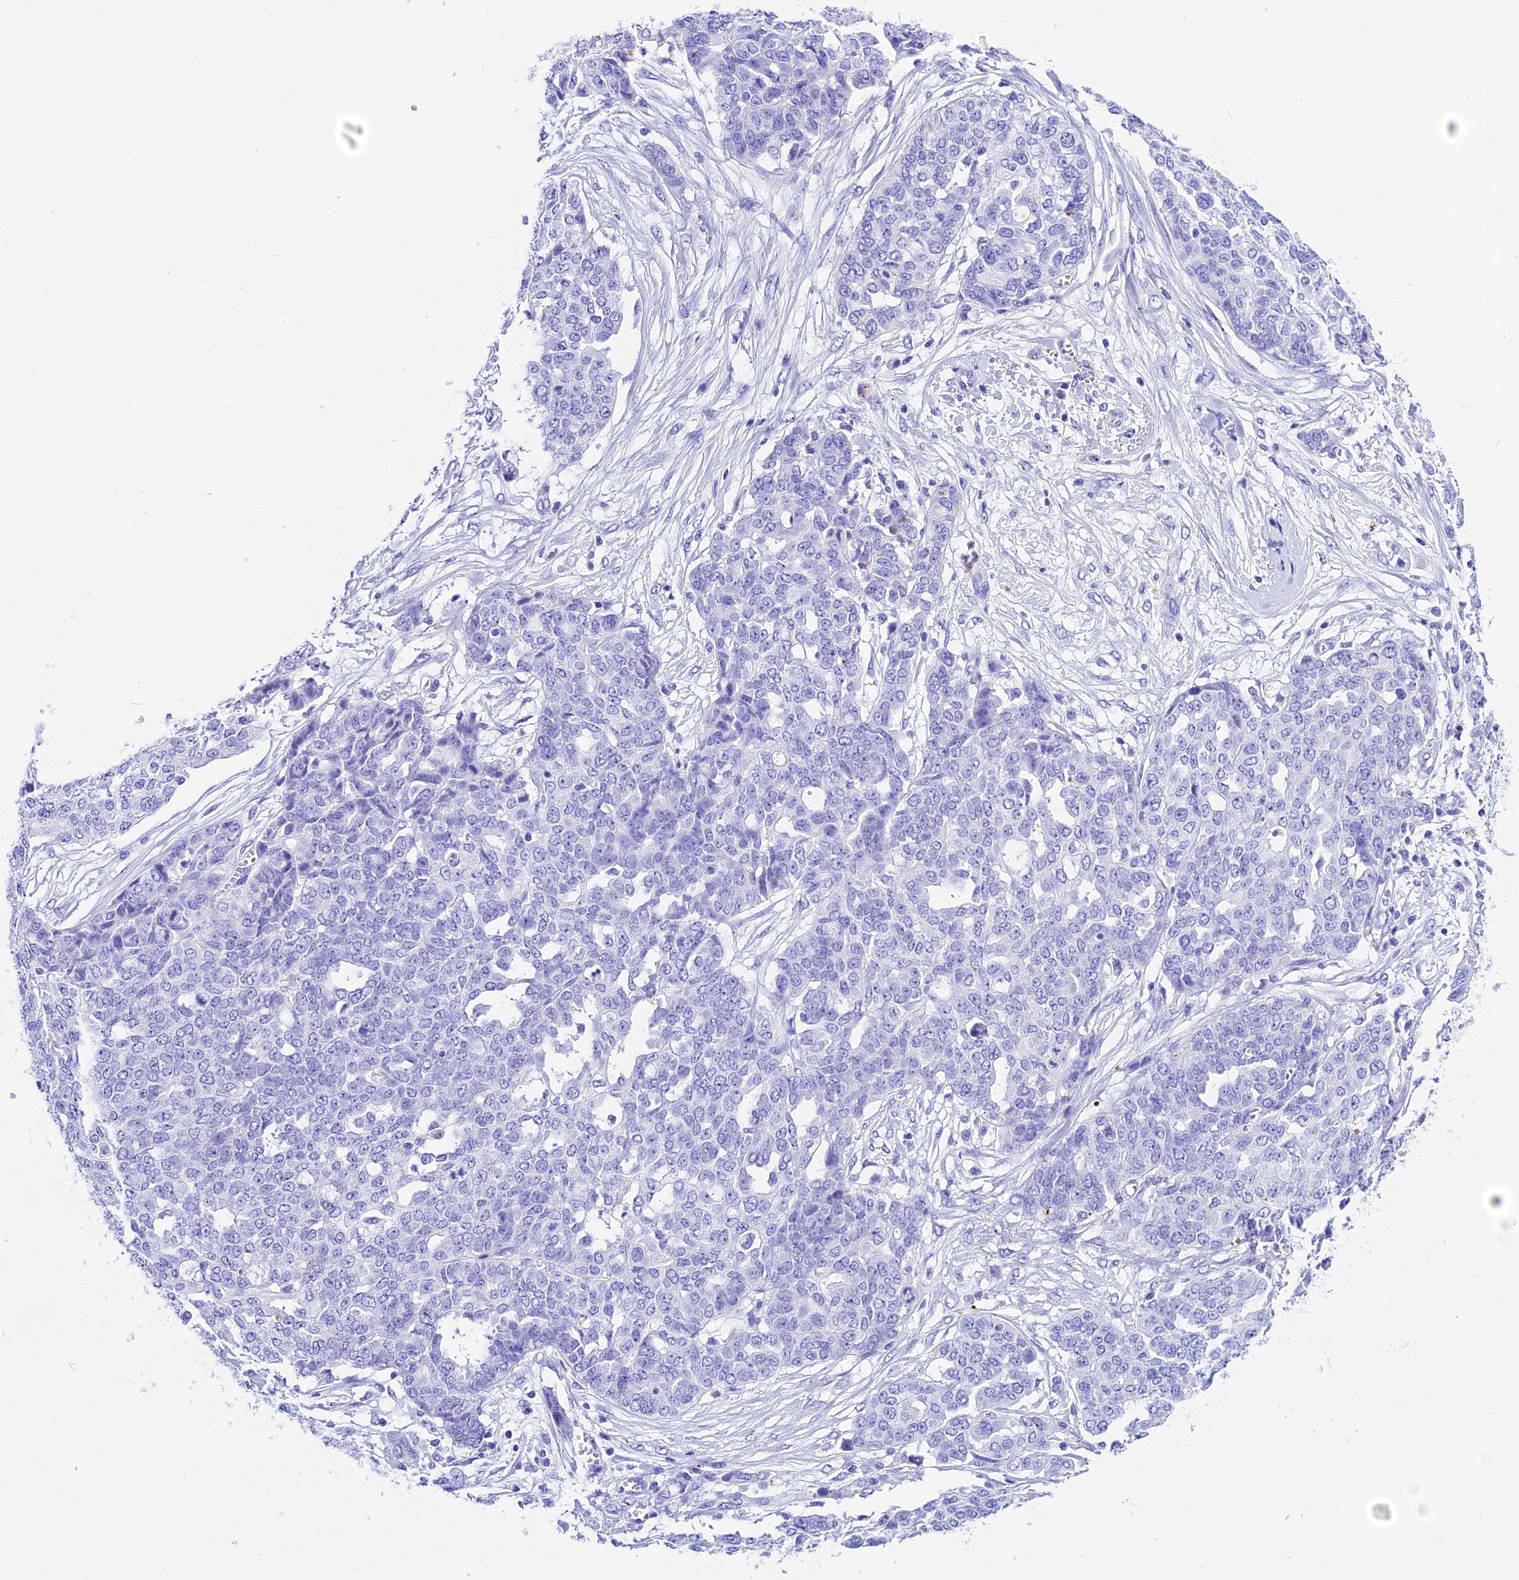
{"staining": {"intensity": "negative", "quantity": "none", "location": "none"}, "tissue": "ovarian cancer", "cell_type": "Tumor cells", "image_type": "cancer", "snomed": [{"axis": "morphology", "description": "Cystadenocarcinoma, serous, NOS"}, {"axis": "topography", "description": "Soft tissue"}, {"axis": "topography", "description": "Ovary"}], "caption": "Immunohistochemistry (IHC) of human ovarian serous cystadenocarcinoma demonstrates no positivity in tumor cells.", "gene": "PSG11", "patient": {"sex": "female", "age": 57}}